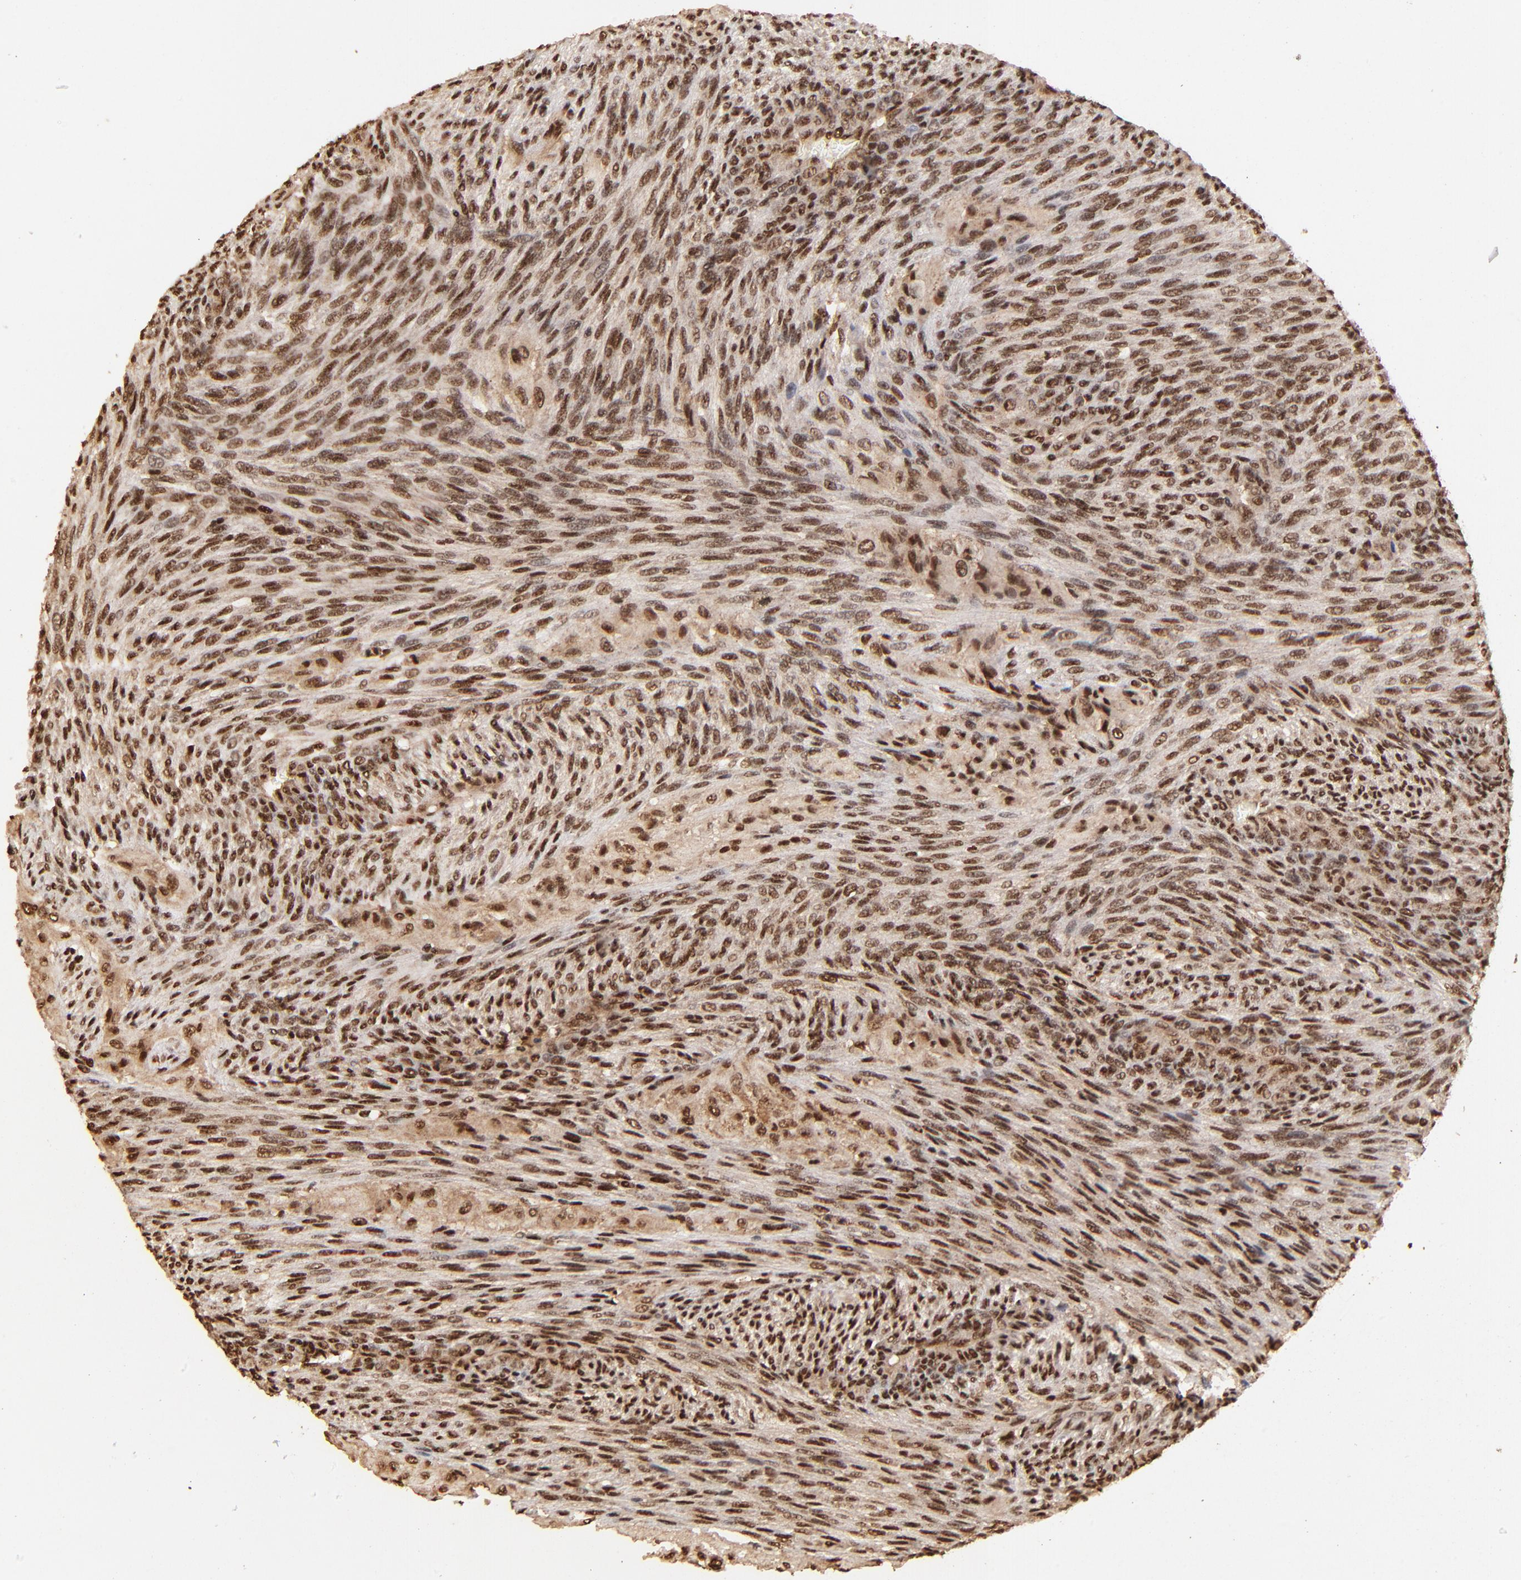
{"staining": {"intensity": "strong", "quantity": ">75%", "location": "cytoplasmic/membranous,nuclear"}, "tissue": "glioma", "cell_type": "Tumor cells", "image_type": "cancer", "snomed": [{"axis": "morphology", "description": "Glioma, malignant, High grade"}, {"axis": "topography", "description": "Cerebral cortex"}], "caption": "This is an image of immunohistochemistry (IHC) staining of malignant high-grade glioma, which shows strong staining in the cytoplasmic/membranous and nuclear of tumor cells.", "gene": "MED12", "patient": {"sex": "female", "age": 55}}